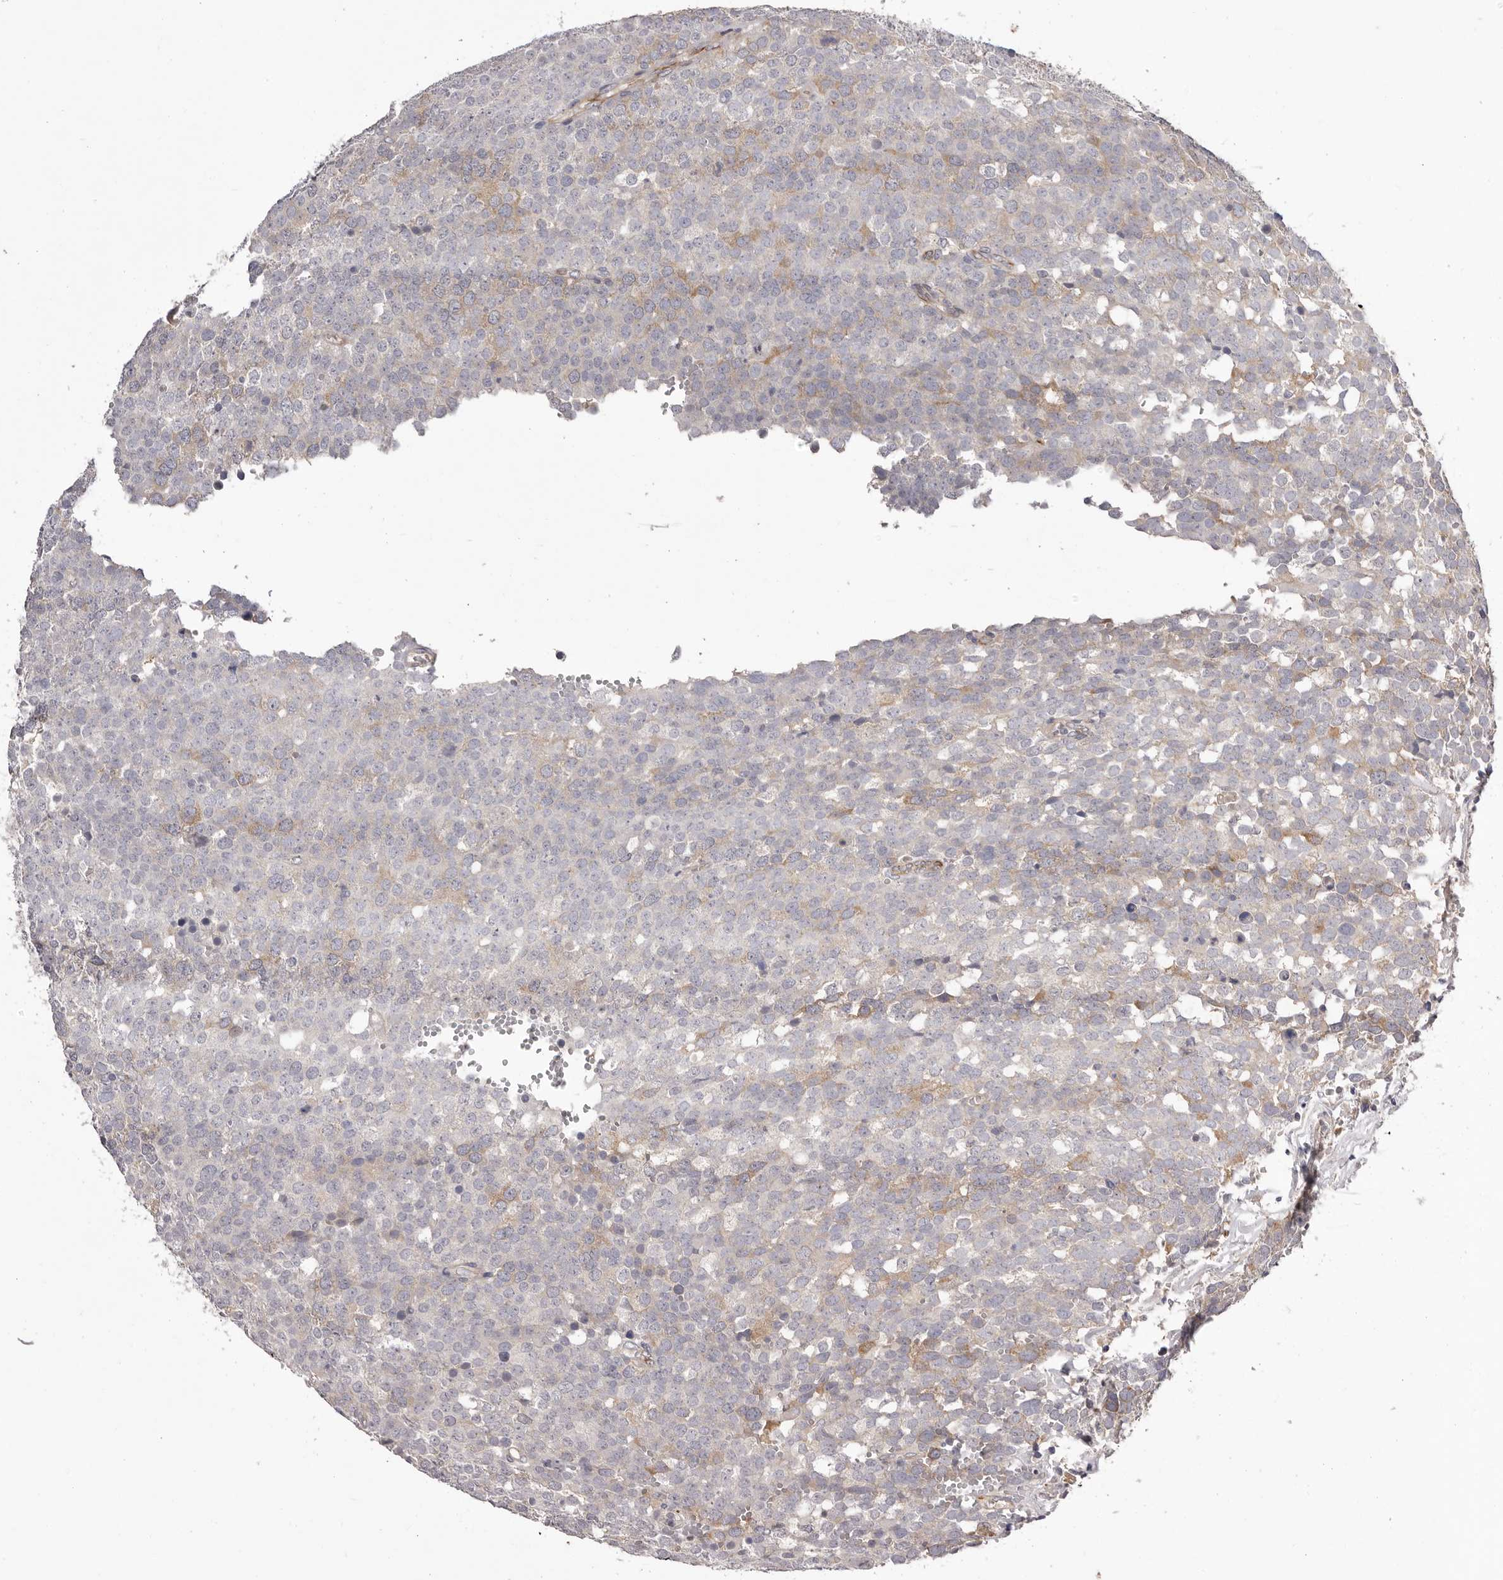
{"staining": {"intensity": "negative", "quantity": "none", "location": "none"}, "tissue": "testis cancer", "cell_type": "Tumor cells", "image_type": "cancer", "snomed": [{"axis": "morphology", "description": "Seminoma, NOS"}, {"axis": "topography", "description": "Testis"}], "caption": "A high-resolution micrograph shows IHC staining of testis seminoma, which exhibits no significant staining in tumor cells.", "gene": "PNRC1", "patient": {"sex": "male", "age": 71}}